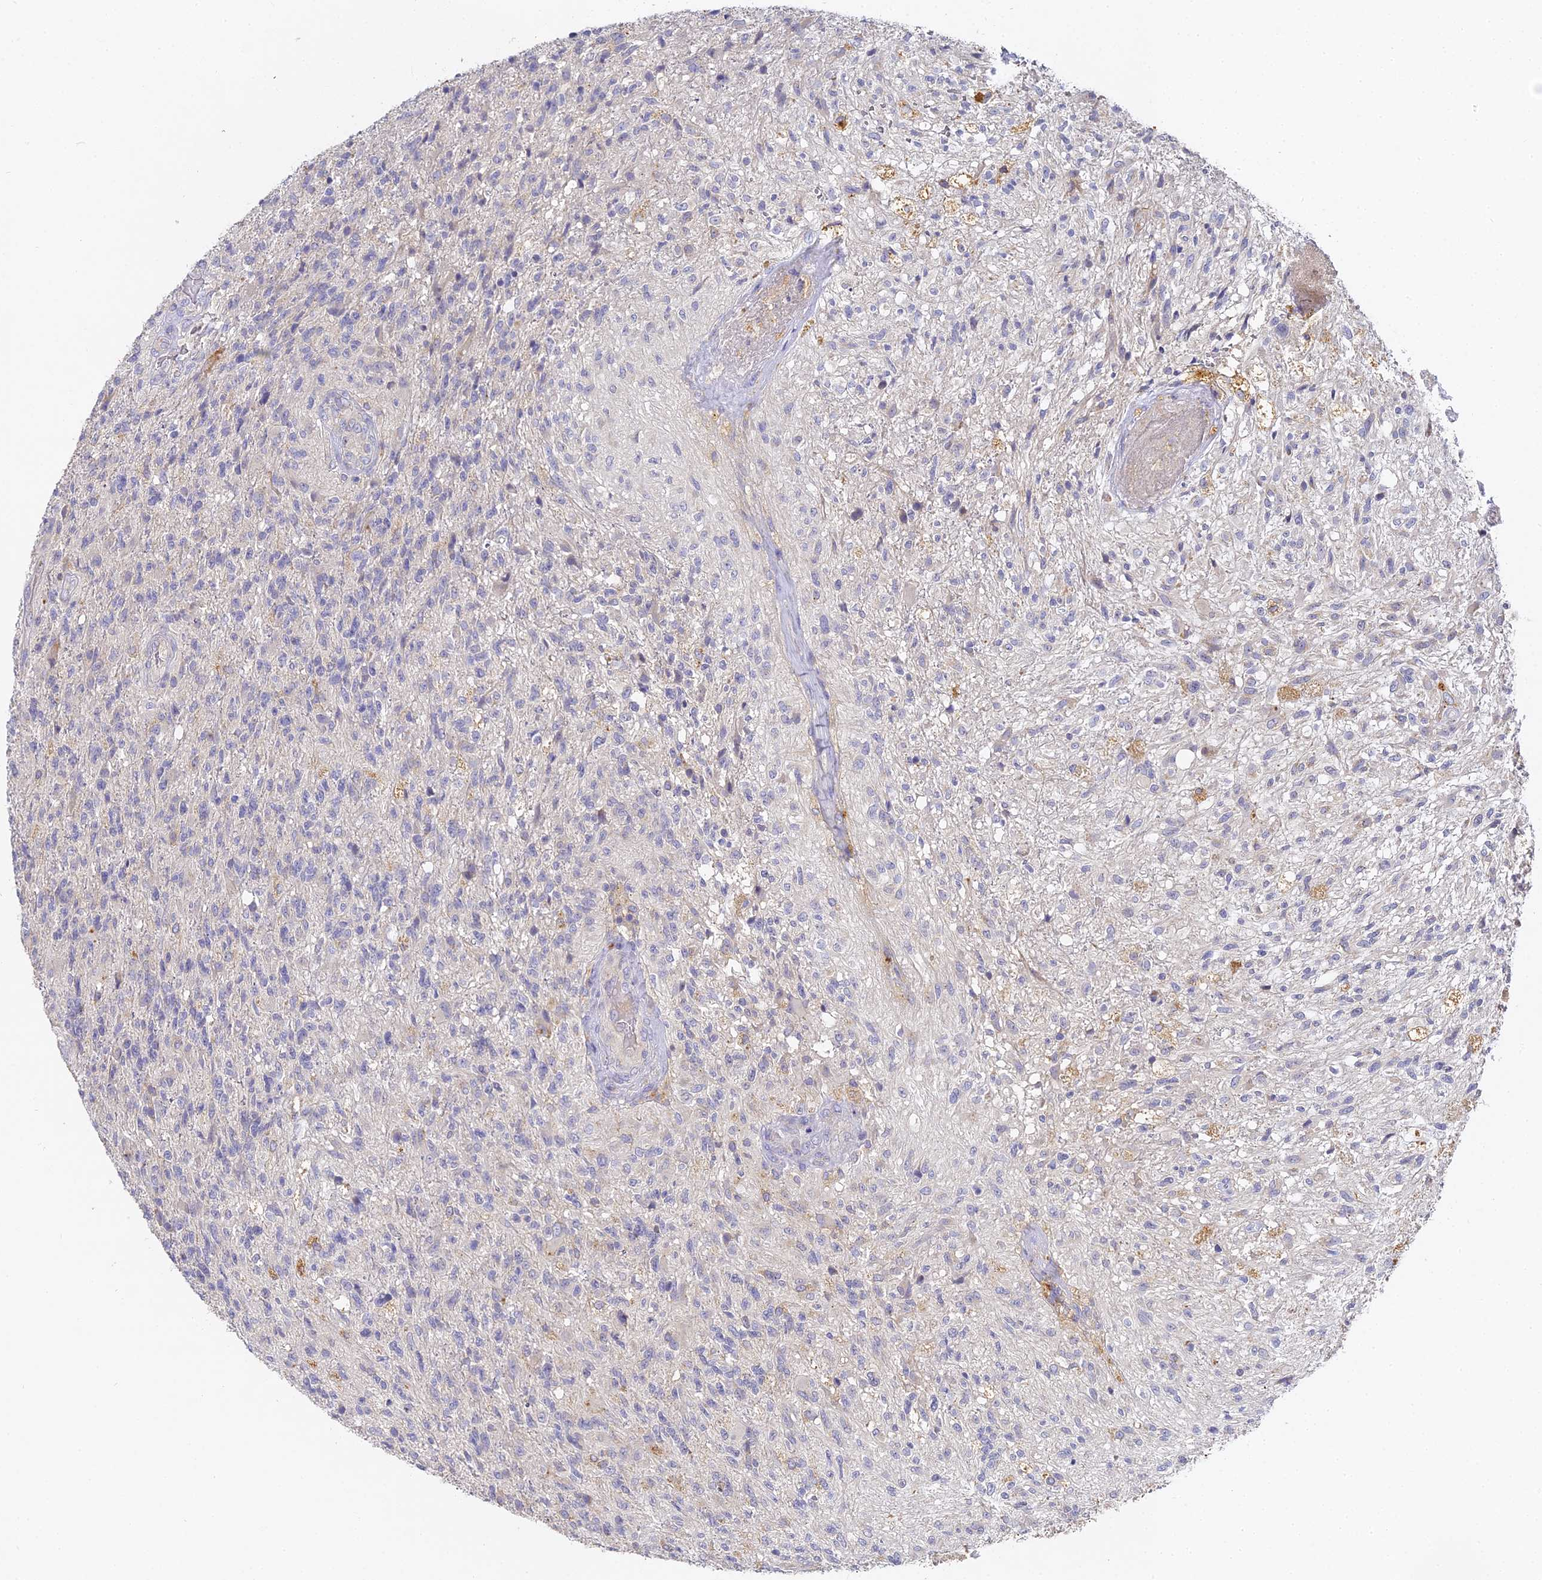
{"staining": {"intensity": "negative", "quantity": "none", "location": "none"}, "tissue": "glioma", "cell_type": "Tumor cells", "image_type": "cancer", "snomed": [{"axis": "morphology", "description": "Glioma, malignant, High grade"}, {"axis": "topography", "description": "Brain"}], "caption": "Malignant glioma (high-grade) stained for a protein using immunohistochemistry shows no expression tumor cells.", "gene": "DONSON", "patient": {"sex": "male", "age": 56}}